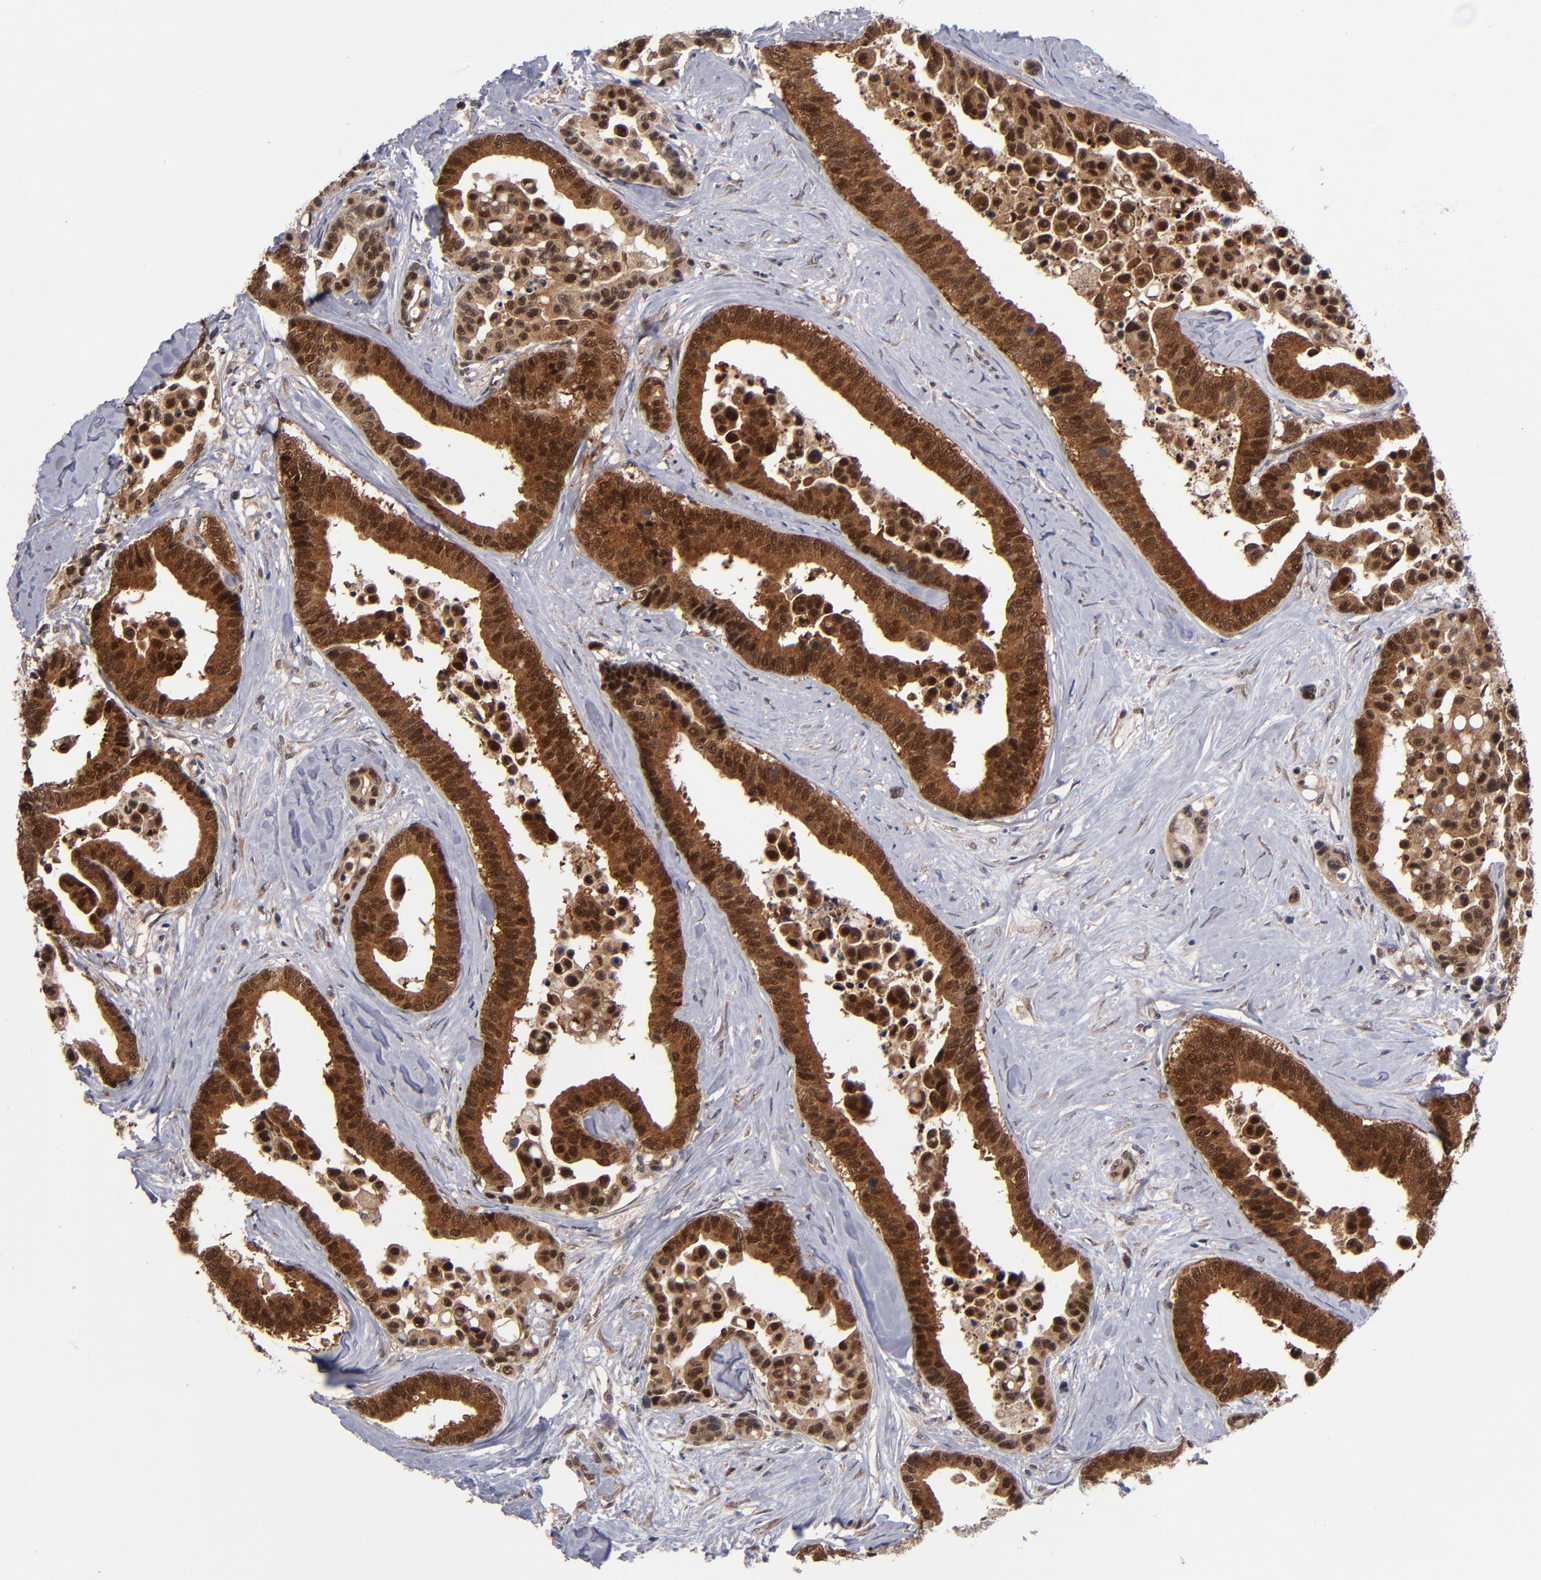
{"staining": {"intensity": "strong", "quantity": ">75%", "location": "cytoplasmic/membranous"}, "tissue": "colorectal cancer", "cell_type": "Tumor cells", "image_type": "cancer", "snomed": [{"axis": "morphology", "description": "Adenocarcinoma, NOS"}, {"axis": "topography", "description": "Colon"}], "caption": "Tumor cells reveal strong cytoplasmic/membranous staining in about >75% of cells in colorectal cancer.", "gene": "ALG13", "patient": {"sex": "male", "age": 82}}